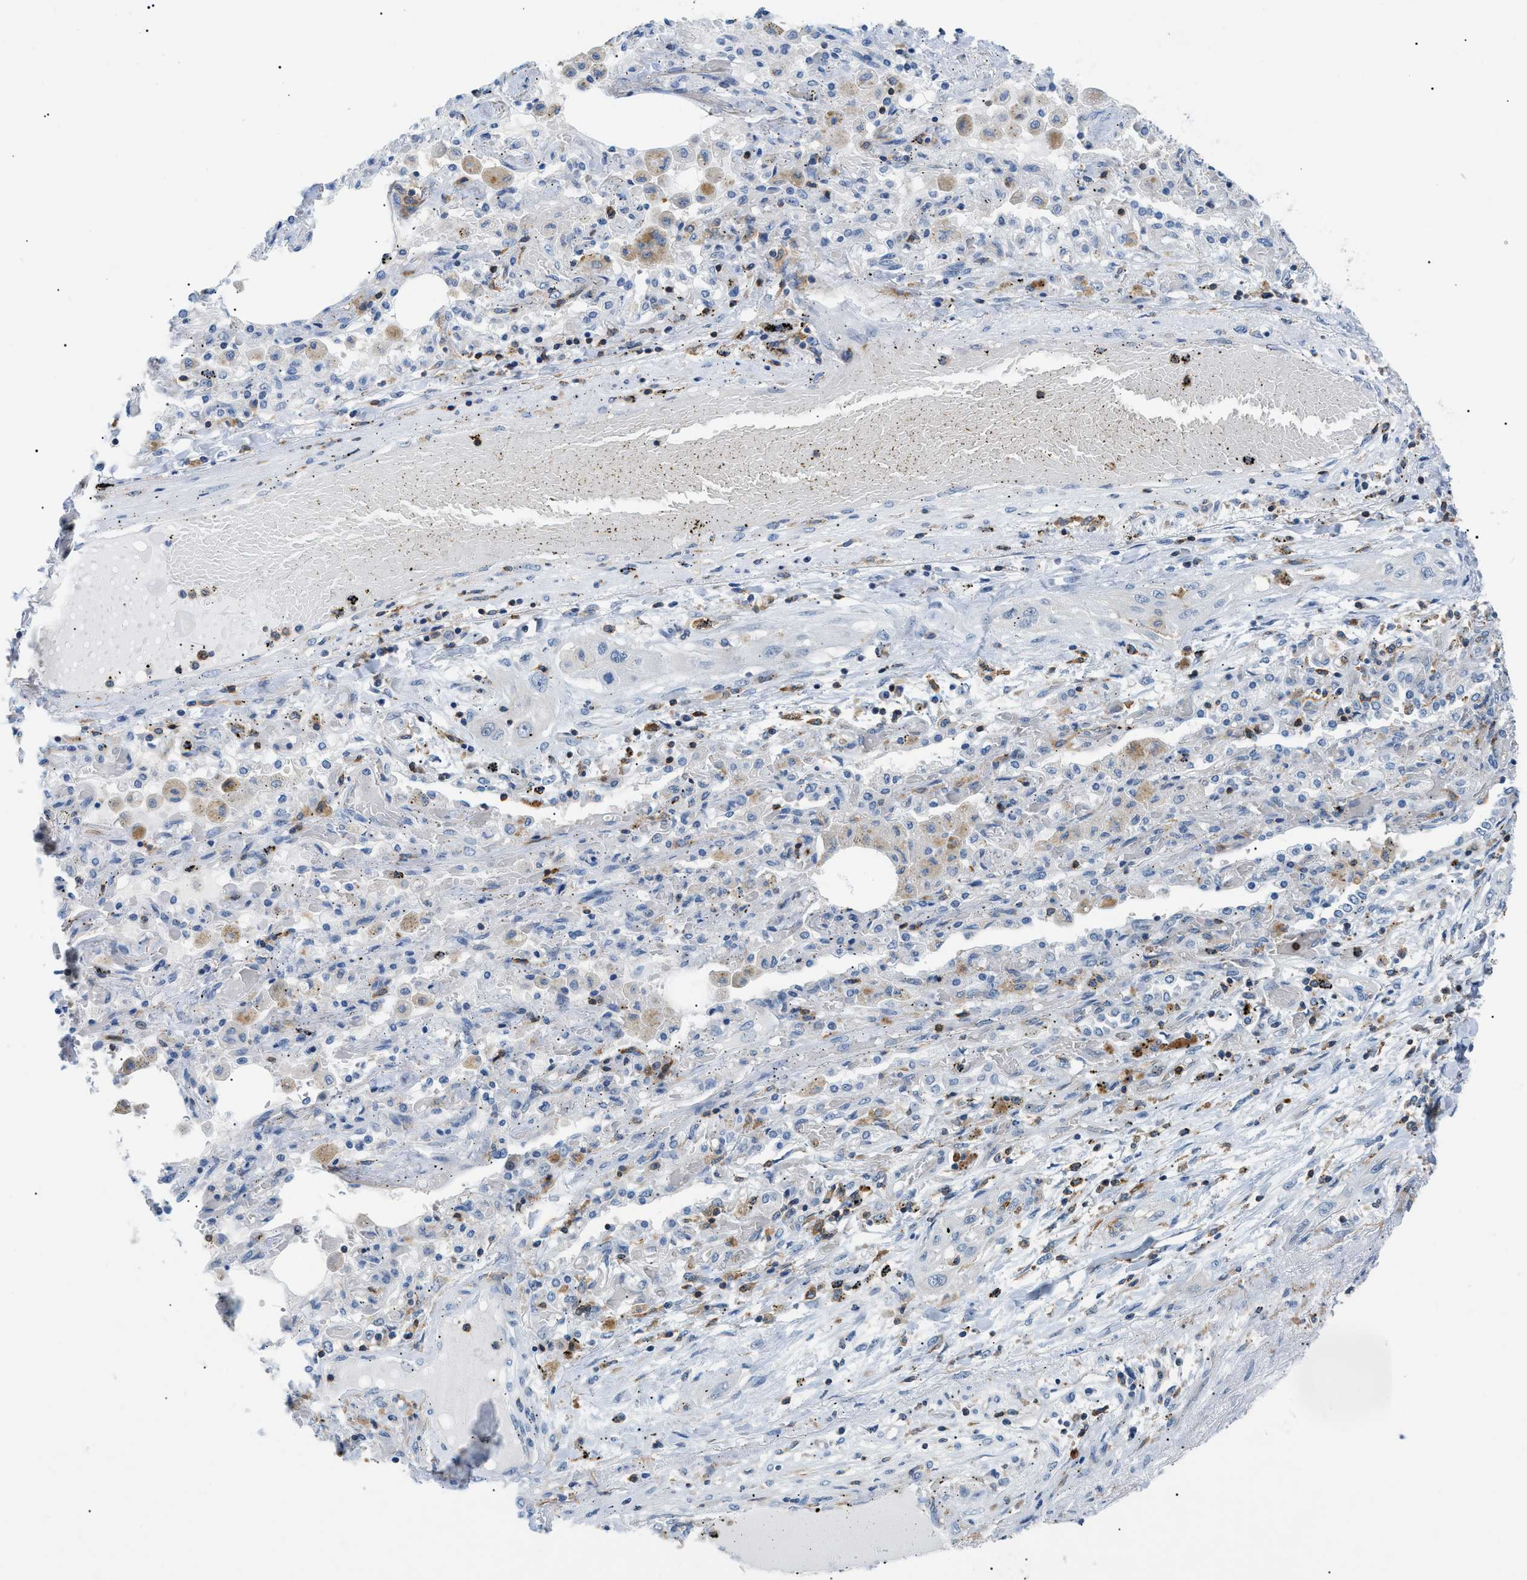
{"staining": {"intensity": "negative", "quantity": "none", "location": "none"}, "tissue": "lung cancer", "cell_type": "Tumor cells", "image_type": "cancer", "snomed": [{"axis": "morphology", "description": "Squamous cell carcinoma, NOS"}, {"axis": "topography", "description": "Lung"}], "caption": "DAB (3,3'-diaminobenzidine) immunohistochemical staining of human lung squamous cell carcinoma reveals no significant staining in tumor cells.", "gene": "INPP5D", "patient": {"sex": "female", "age": 47}}